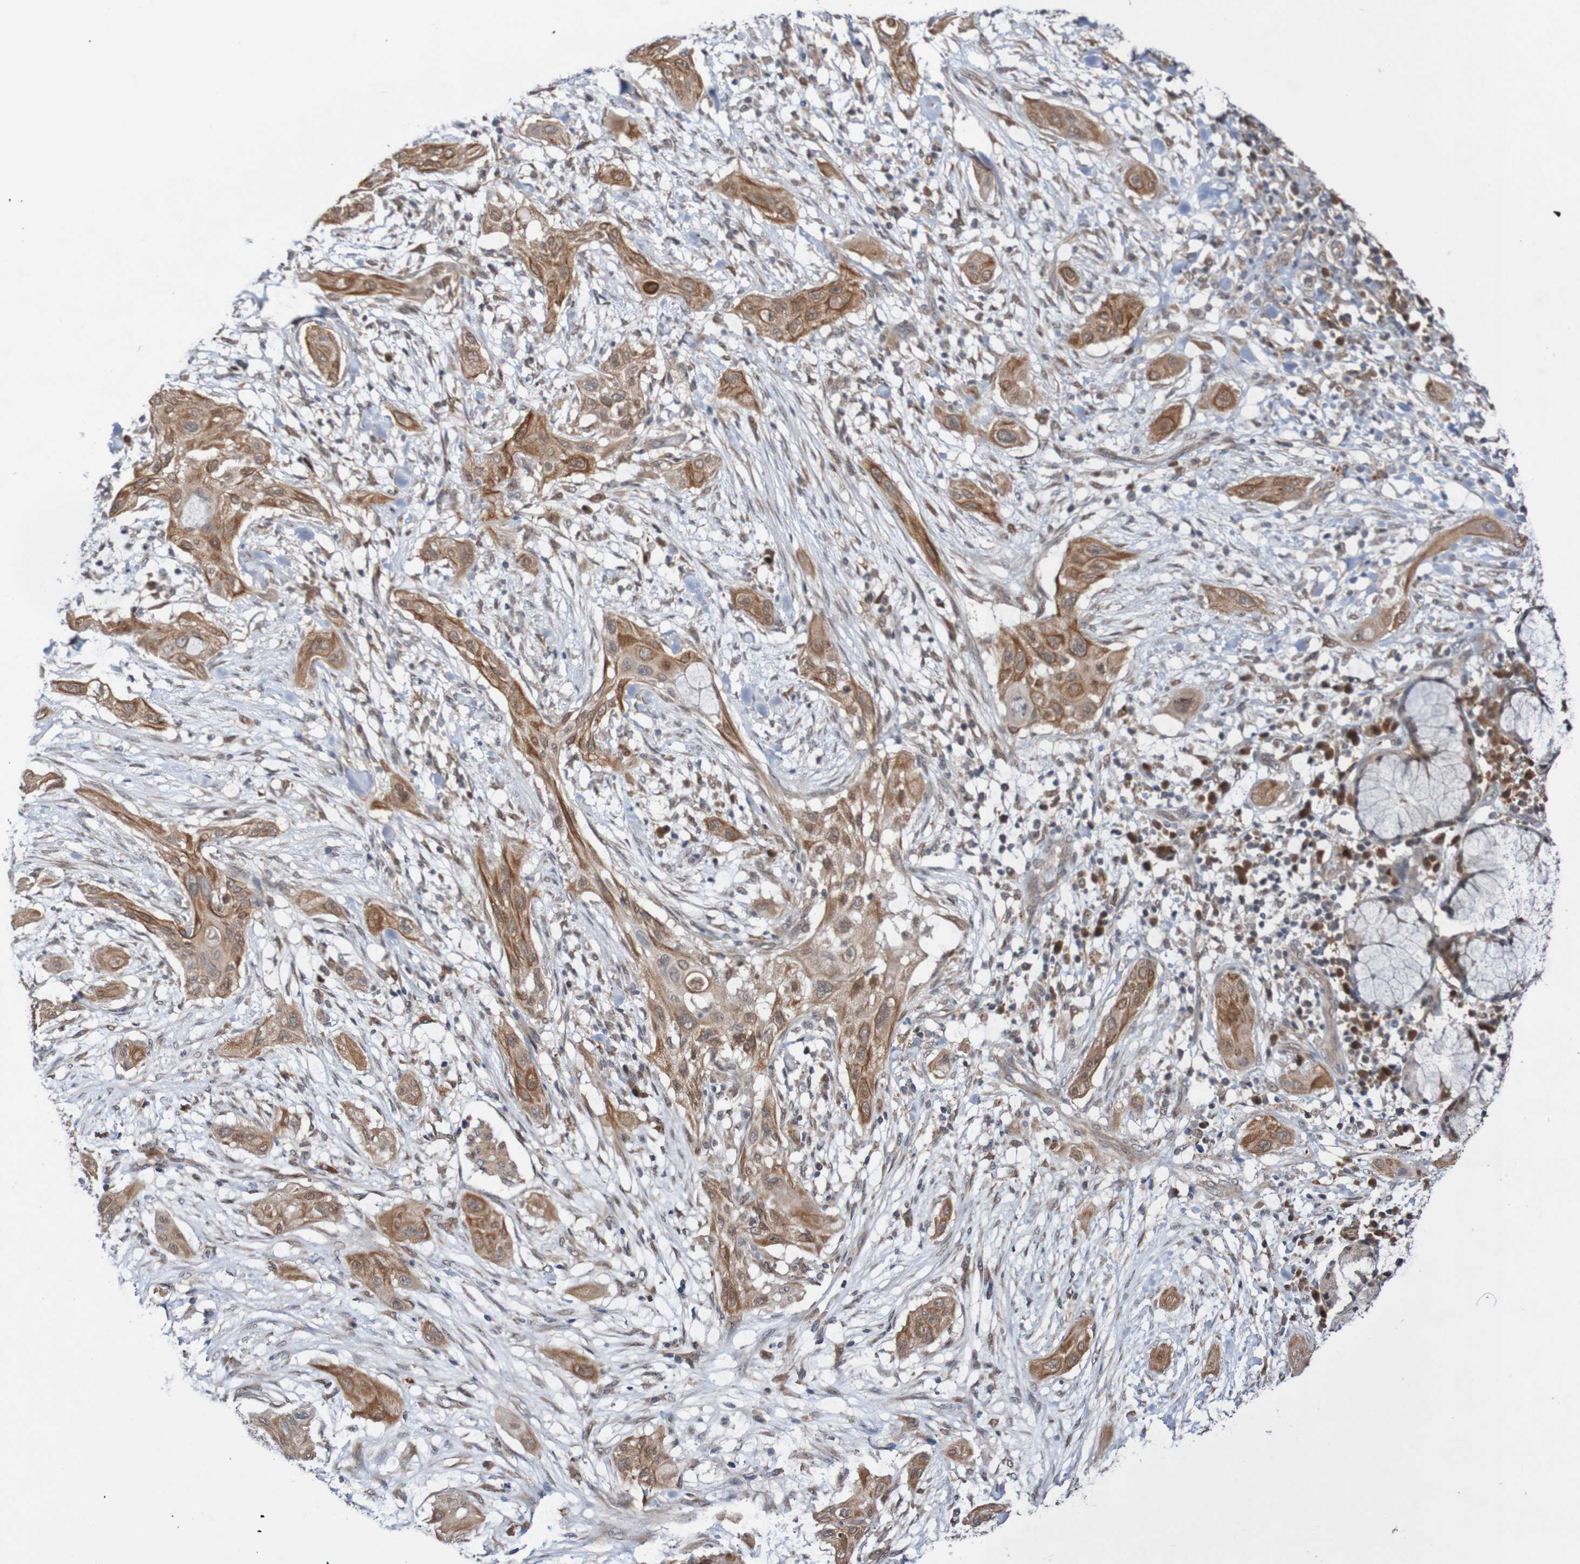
{"staining": {"intensity": "moderate", "quantity": ">75%", "location": "cytoplasmic/membranous"}, "tissue": "lung cancer", "cell_type": "Tumor cells", "image_type": "cancer", "snomed": [{"axis": "morphology", "description": "Squamous cell carcinoma, NOS"}, {"axis": "topography", "description": "Lung"}], "caption": "Protein expression analysis of squamous cell carcinoma (lung) reveals moderate cytoplasmic/membranous staining in about >75% of tumor cells.", "gene": "PHPT1", "patient": {"sex": "female", "age": 47}}